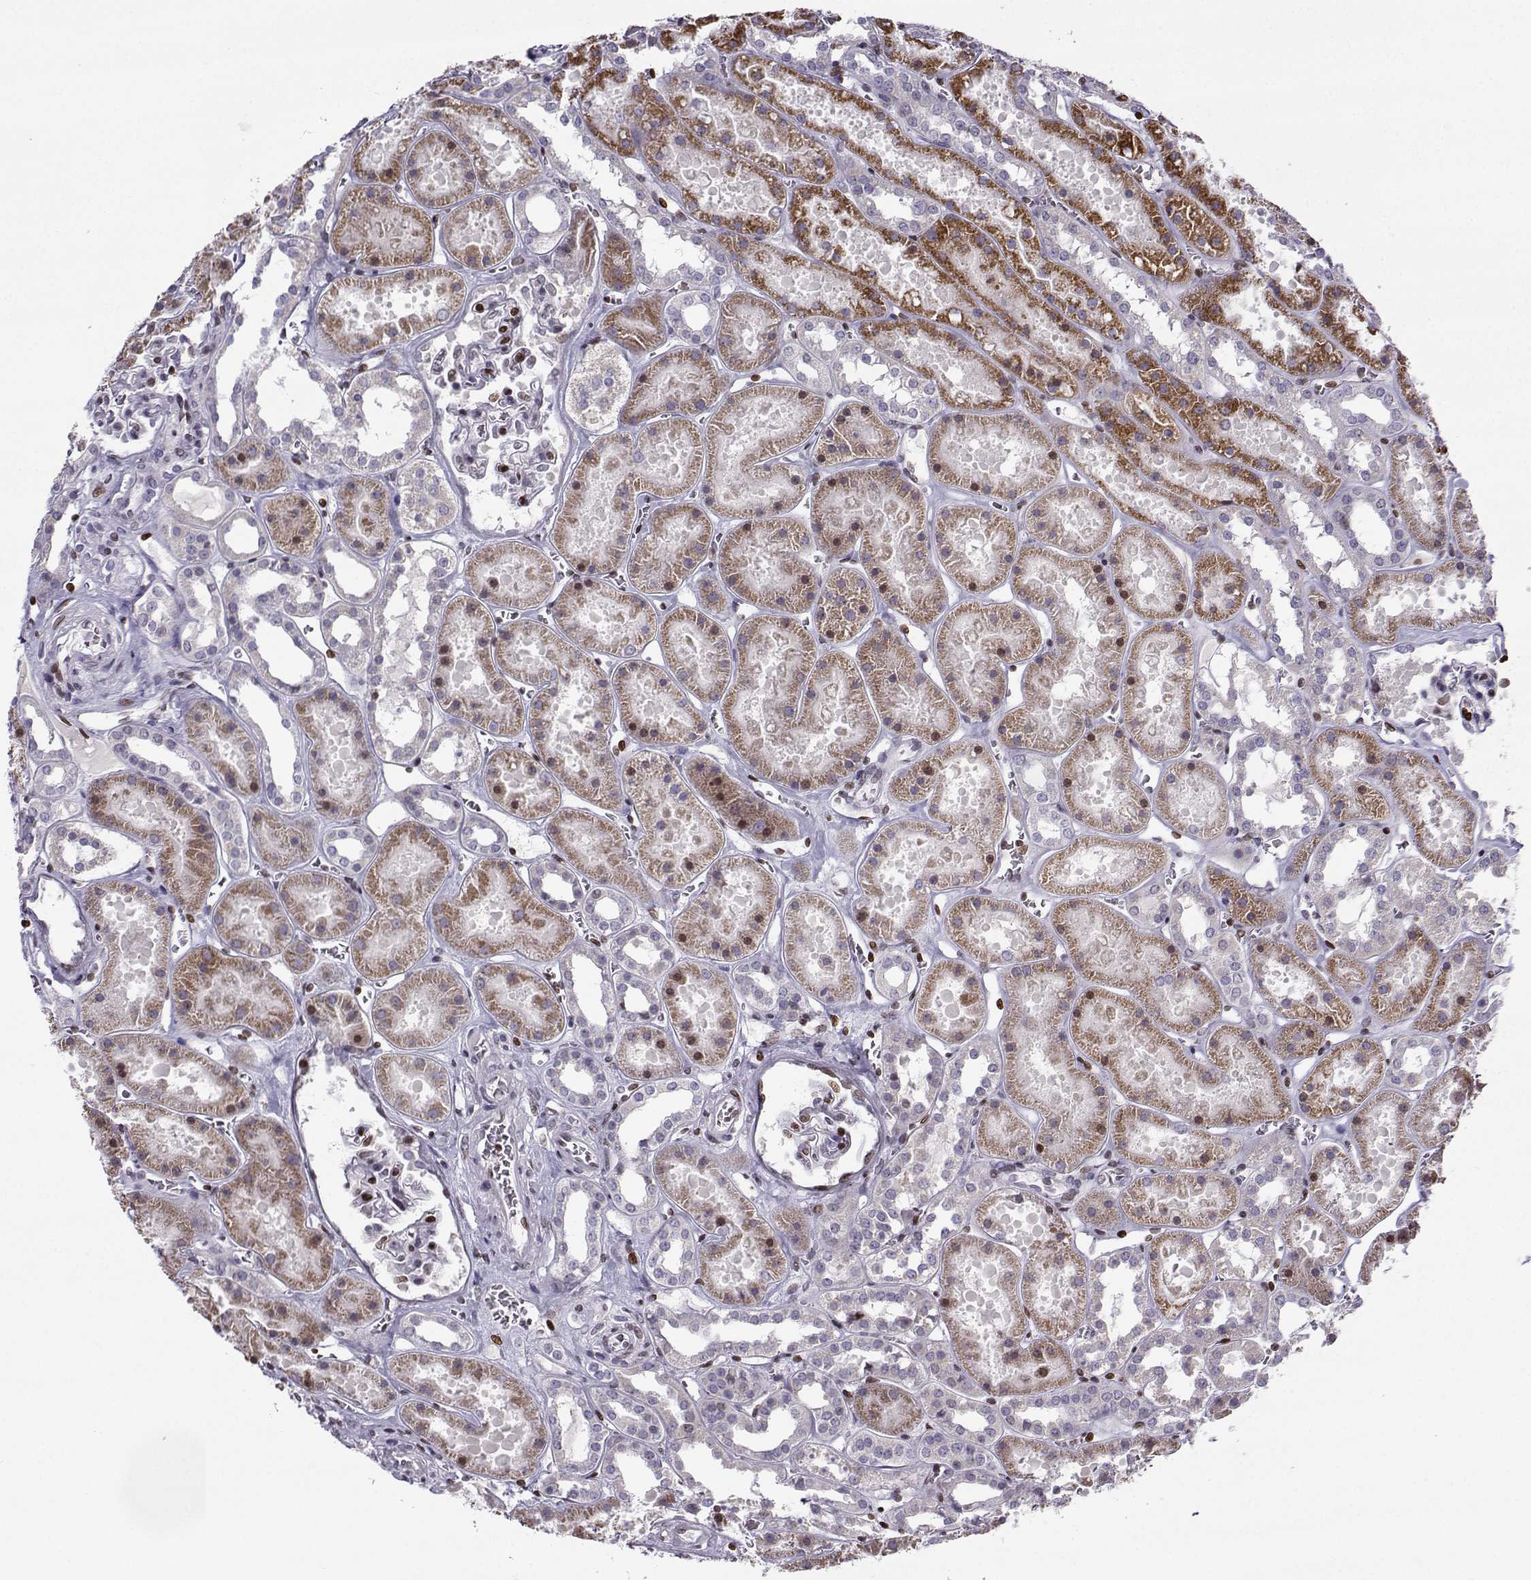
{"staining": {"intensity": "strong", "quantity": "<25%", "location": "nuclear"}, "tissue": "kidney", "cell_type": "Cells in glomeruli", "image_type": "normal", "snomed": [{"axis": "morphology", "description": "Normal tissue, NOS"}, {"axis": "topography", "description": "Kidney"}], "caption": "Protein expression analysis of normal kidney displays strong nuclear positivity in approximately <25% of cells in glomeruli. (DAB (3,3'-diaminobenzidine) IHC, brown staining for protein, blue staining for nuclei).", "gene": "ZNF19", "patient": {"sex": "female", "age": 41}}